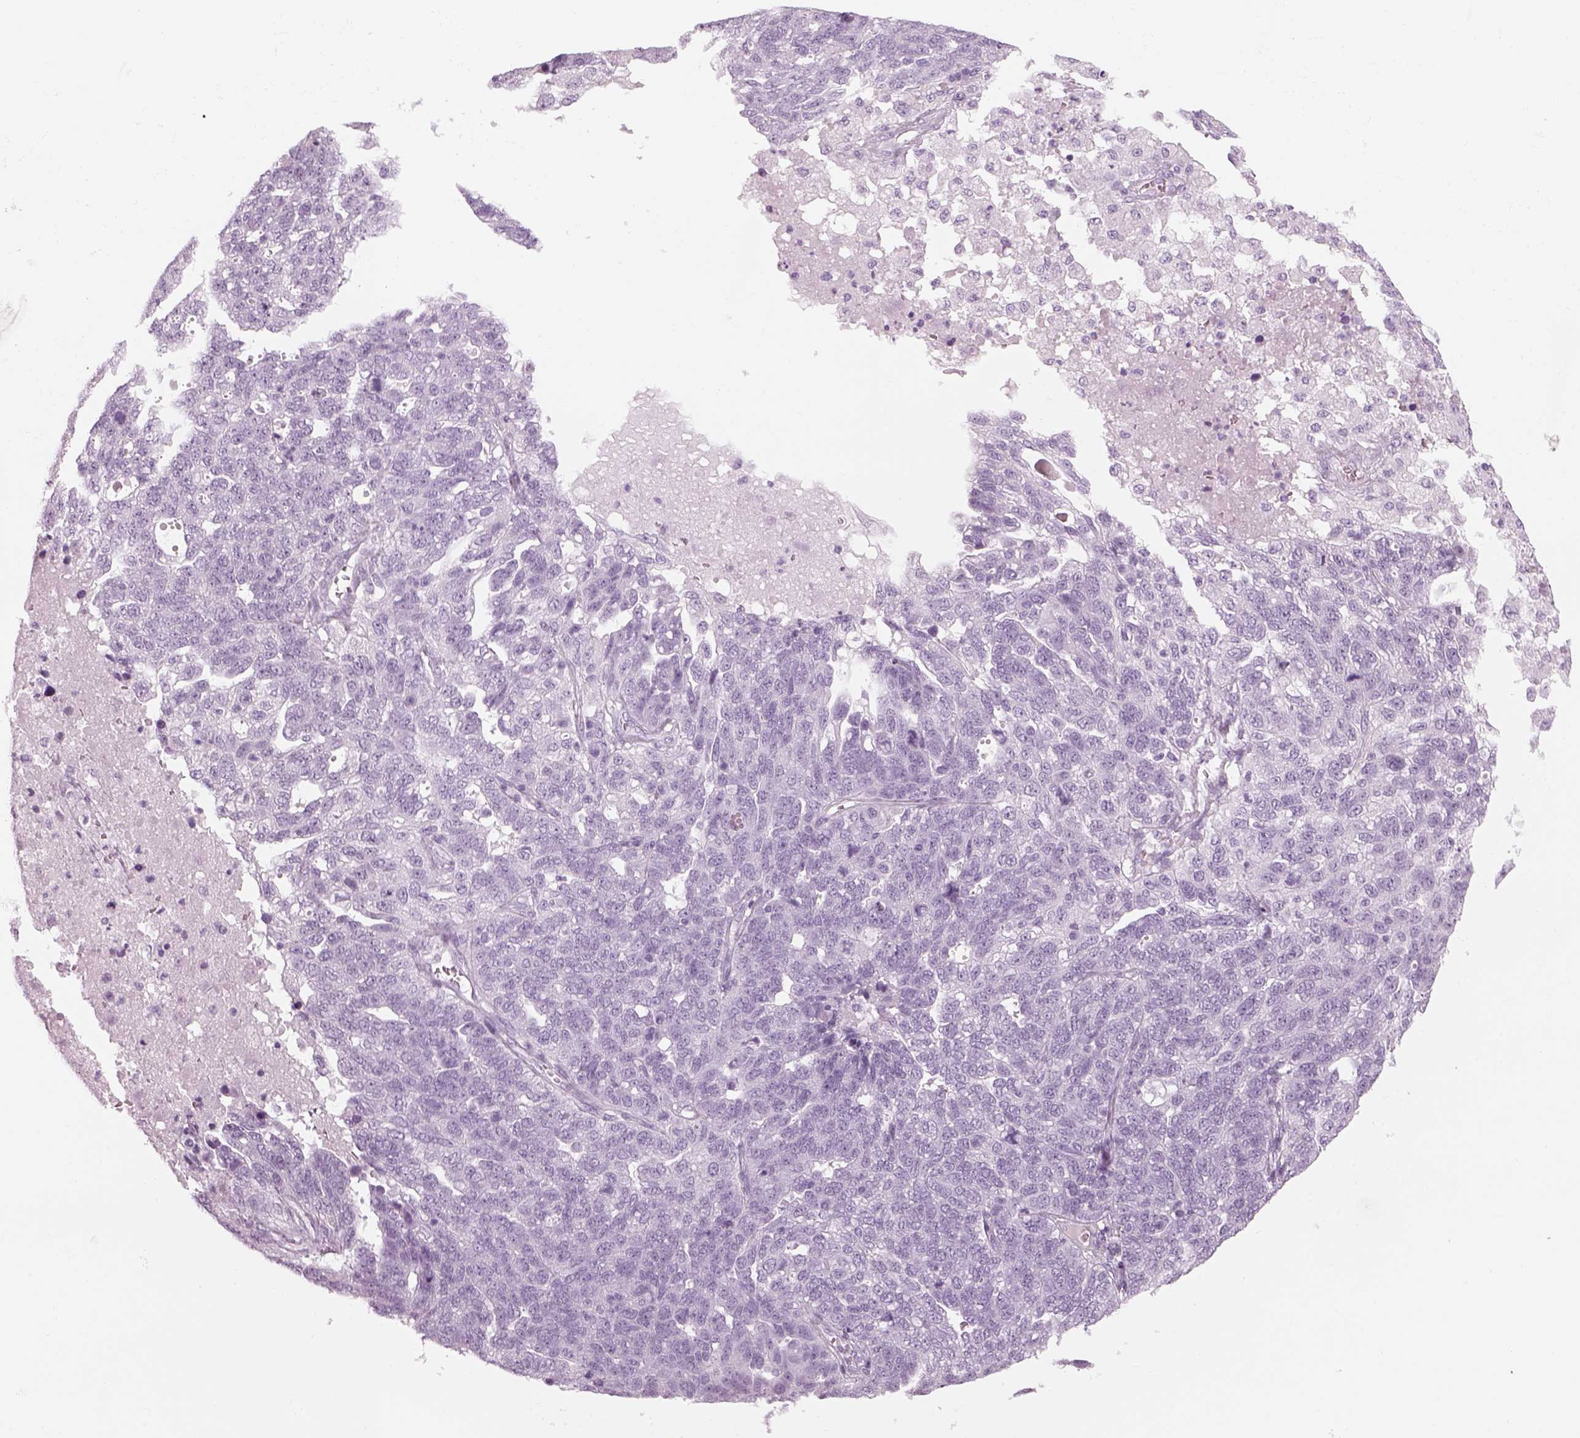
{"staining": {"intensity": "negative", "quantity": "none", "location": "none"}, "tissue": "ovarian cancer", "cell_type": "Tumor cells", "image_type": "cancer", "snomed": [{"axis": "morphology", "description": "Cystadenocarcinoma, serous, NOS"}, {"axis": "topography", "description": "Ovary"}], "caption": "Immunohistochemistry image of neoplastic tissue: ovarian serous cystadenocarcinoma stained with DAB (3,3'-diaminobenzidine) demonstrates no significant protein expression in tumor cells.", "gene": "PABPC1L2B", "patient": {"sex": "female", "age": 71}}